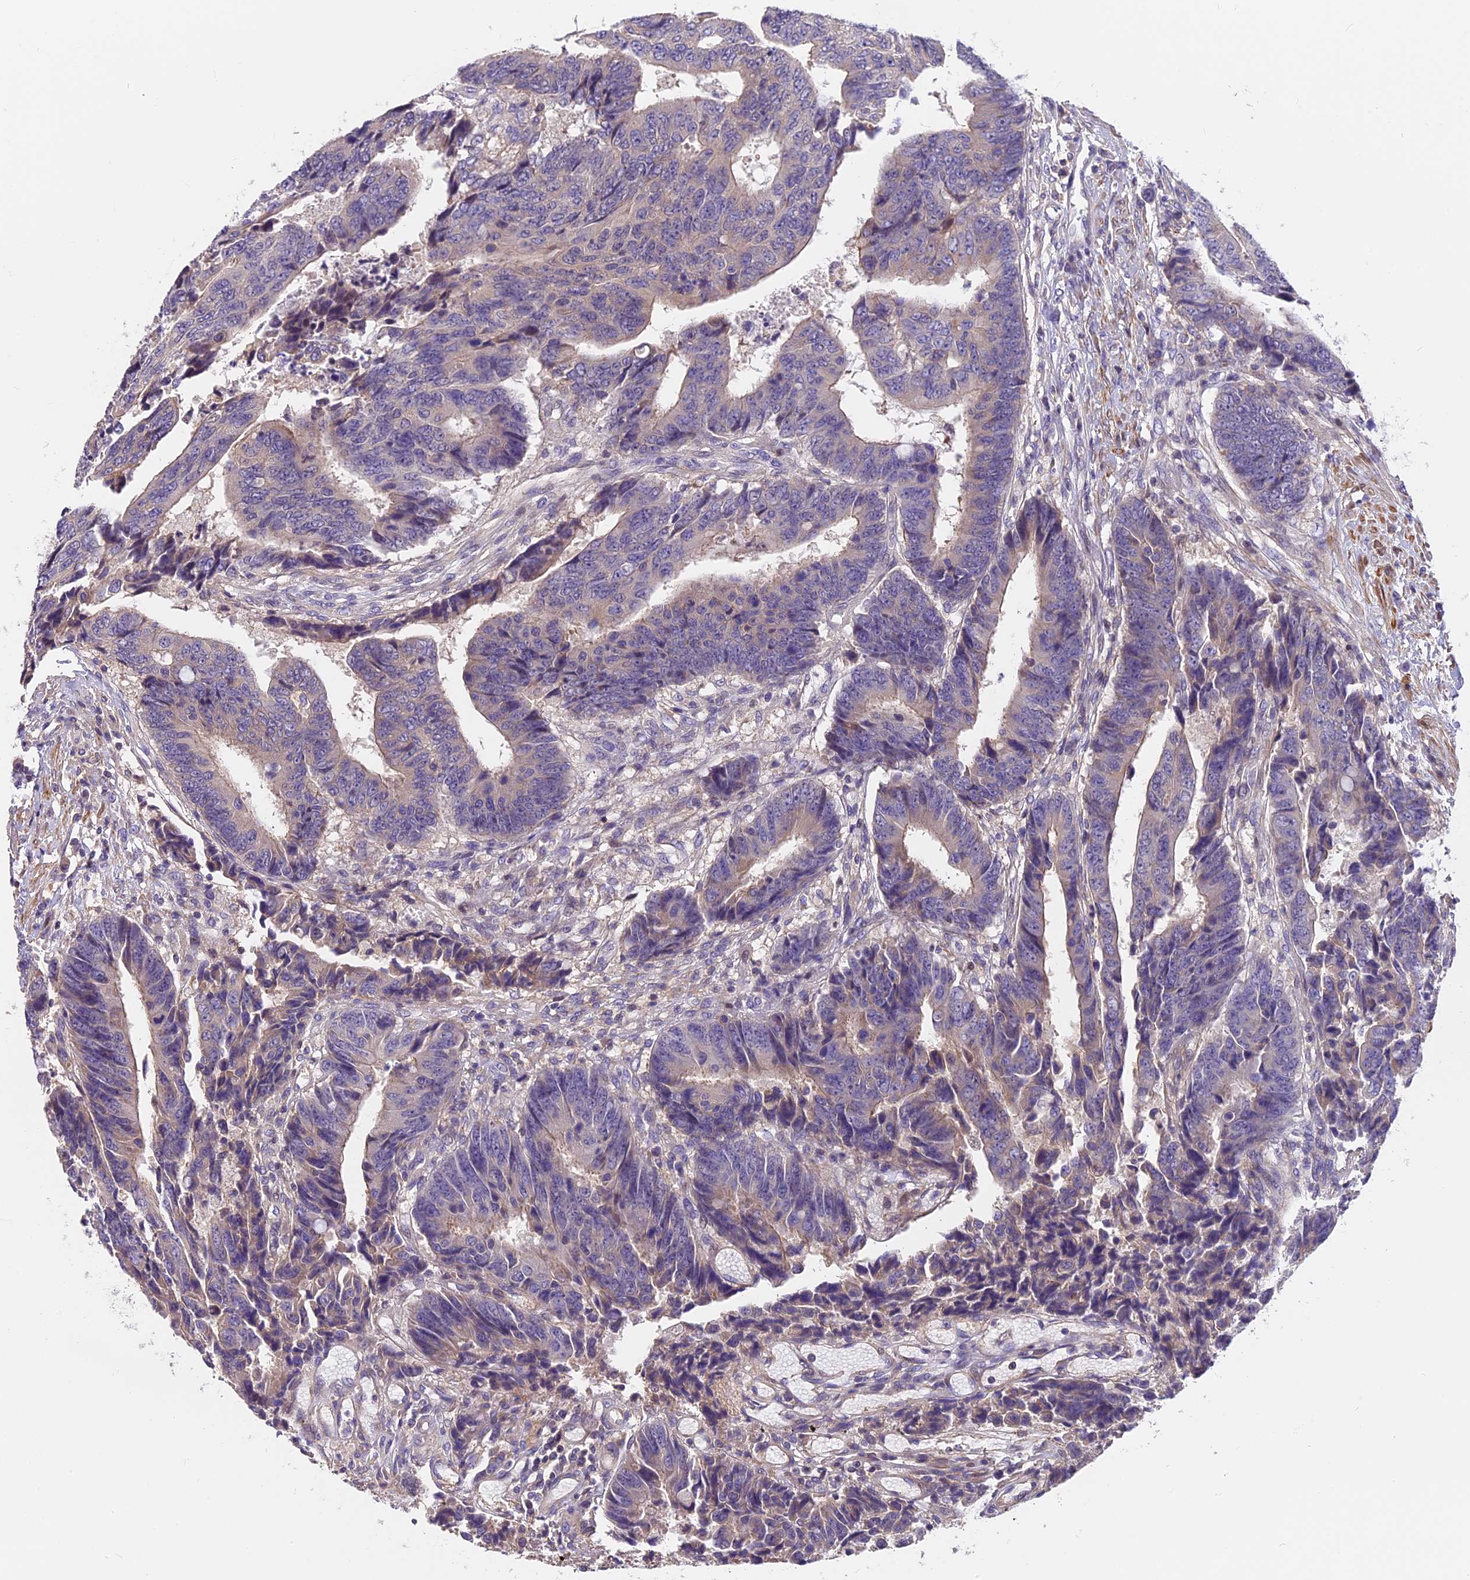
{"staining": {"intensity": "weak", "quantity": "<25%", "location": "cytoplasmic/membranous"}, "tissue": "colorectal cancer", "cell_type": "Tumor cells", "image_type": "cancer", "snomed": [{"axis": "morphology", "description": "Adenocarcinoma, NOS"}, {"axis": "topography", "description": "Rectum"}], "caption": "Tumor cells show no significant staining in colorectal cancer (adenocarcinoma). Brightfield microscopy of IHC stained with DAB (brown) and hematoxylin (blue), captured at high magnification.", "gene": "FAM98C", "patient": {"sex": "male", "age": 84}}